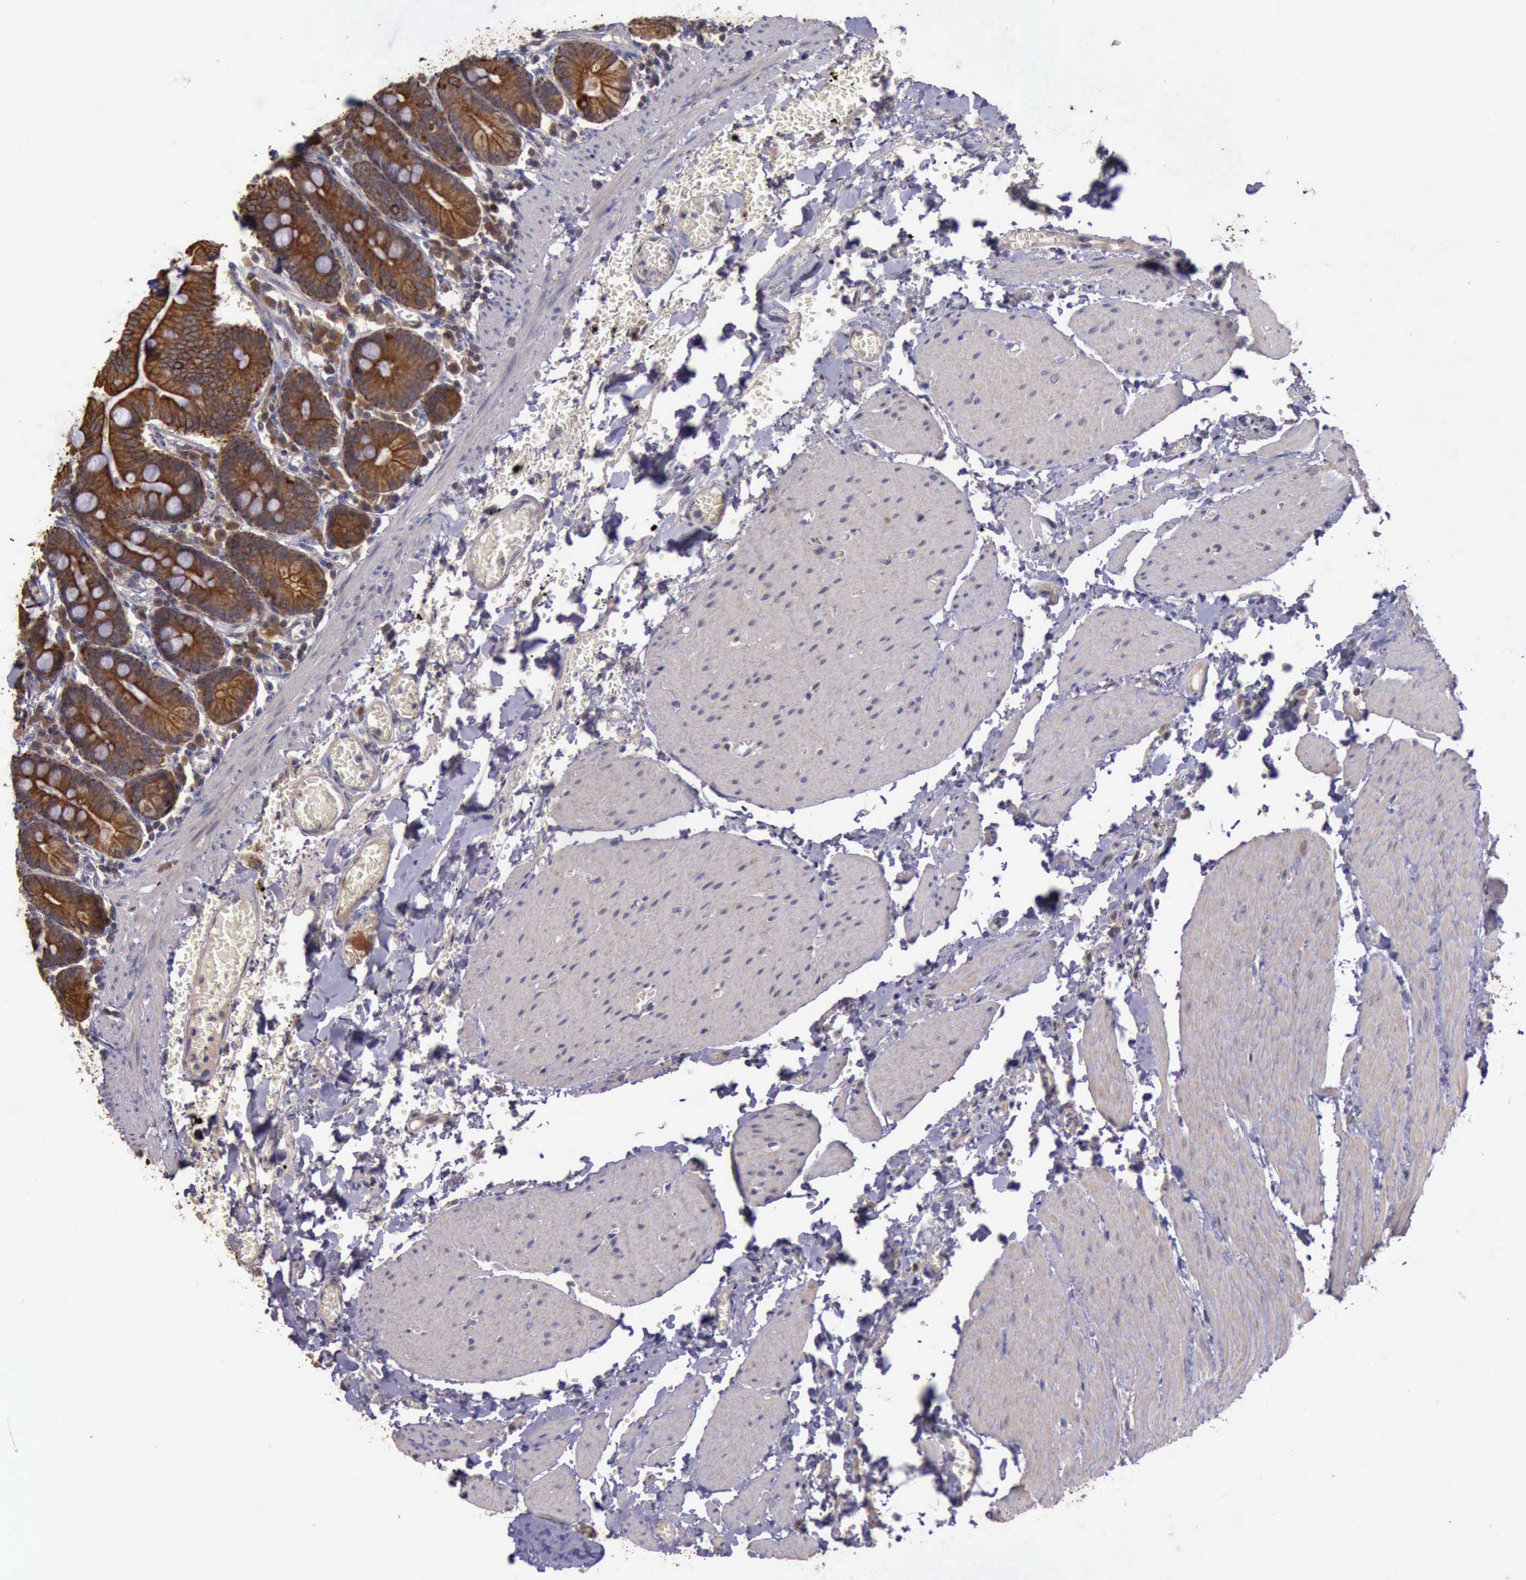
{"staining": {"intensity": "strong", "quantity": ">75%", "location": "cytoplasmic/membranous"}, "tissue": "small intestine", "cell_type": "Glandular cells", "image_type": "normal", "snomed": [{"axis": "morphology", "description": "Normal tissue, NOS"}, {"axis": "topography", "description": "Small intestine"}], "caption": "This histopathology image displays immunohistochemistry staining of normal small intestine, with high strong cytoplasmic/membranous positivity in about >75% of glandular cells.", "gene": "RAB39B", "patient": {"sex": "male", "age": 71}}